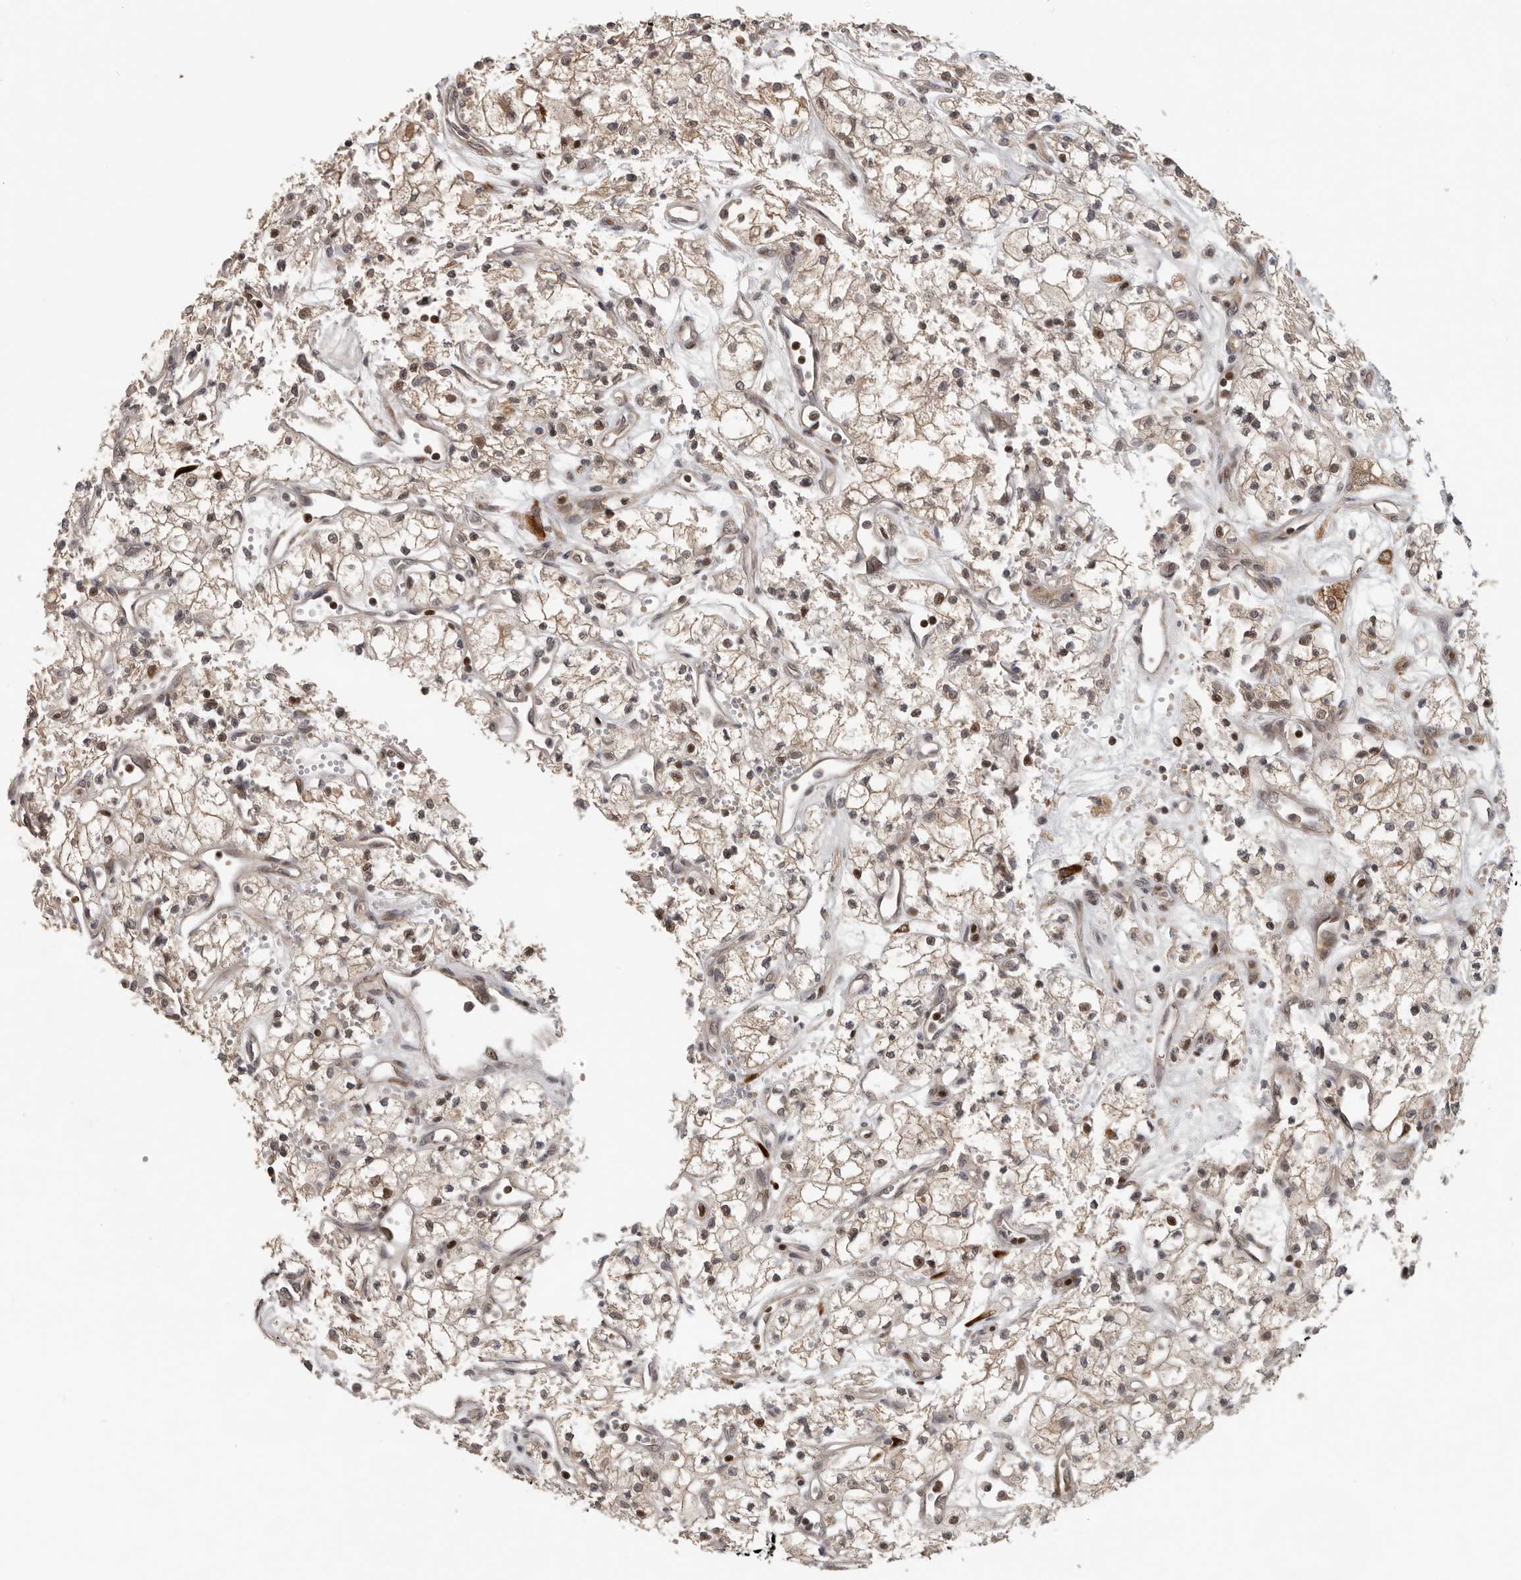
{"staining": {"intensity": "moderate", "quantity": ">75%", "location": "cytoplasmic/membranous,nuclear"}, "tissue": "renal cancer", "cell_type": "Tumor cells", "image_type": "cancer", "snomed": [{"axis": "morphology", "description": "Adenocarcinoma, NOS"}, {"axis": "topography", "description": "Kidney"}], "caption": "Moderate cytoplasmic/membranous and nuclear protein positivity is appreciated in approximately >75% of tumor cells in renal adenocarcinoma.", "gene": "HENMT1", "patient": {"sex": "male", "age": 59}}